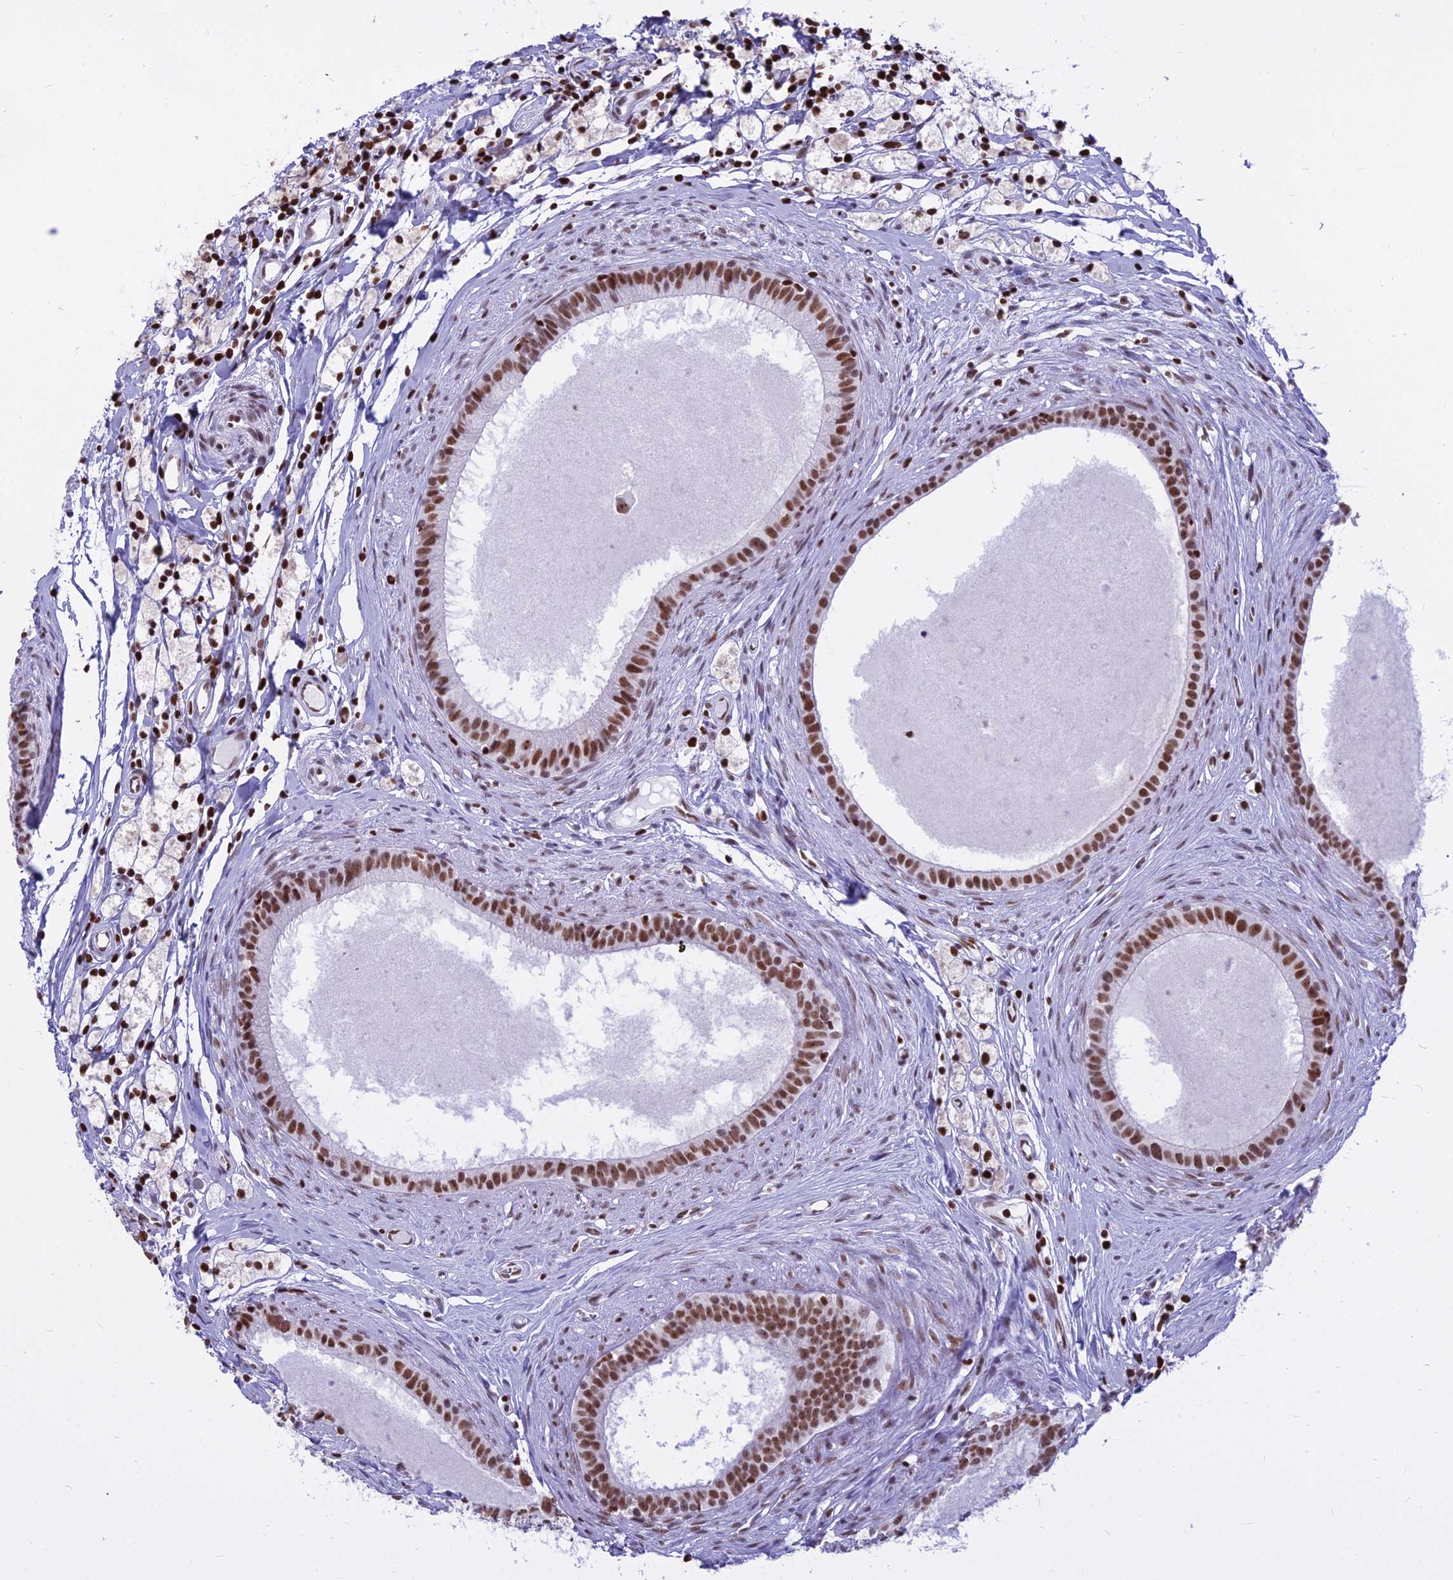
{"staining": {"intensity": "strong", "quantity": ">75%", "location": "nuclear"}, "tissue": "epididymis", "cell_type": "Glandular cells", "image_type": "normal", "snomed": [{"axis": "morphology", "description": "Normal tissue, NOS"}, {"axis": "topography", "description": "Epididymis"}], "caption": "An immunohistochemistry photomicrograph of benign tissue is shown. Protein staining in brown highlights strong nuclear positivity in epididymis within glandular cells. (brown staining indicates protein expression, while blue staining denotes nuclei).", "gene": "PARP1", "patient": {"sex": "male", "age": 80}}